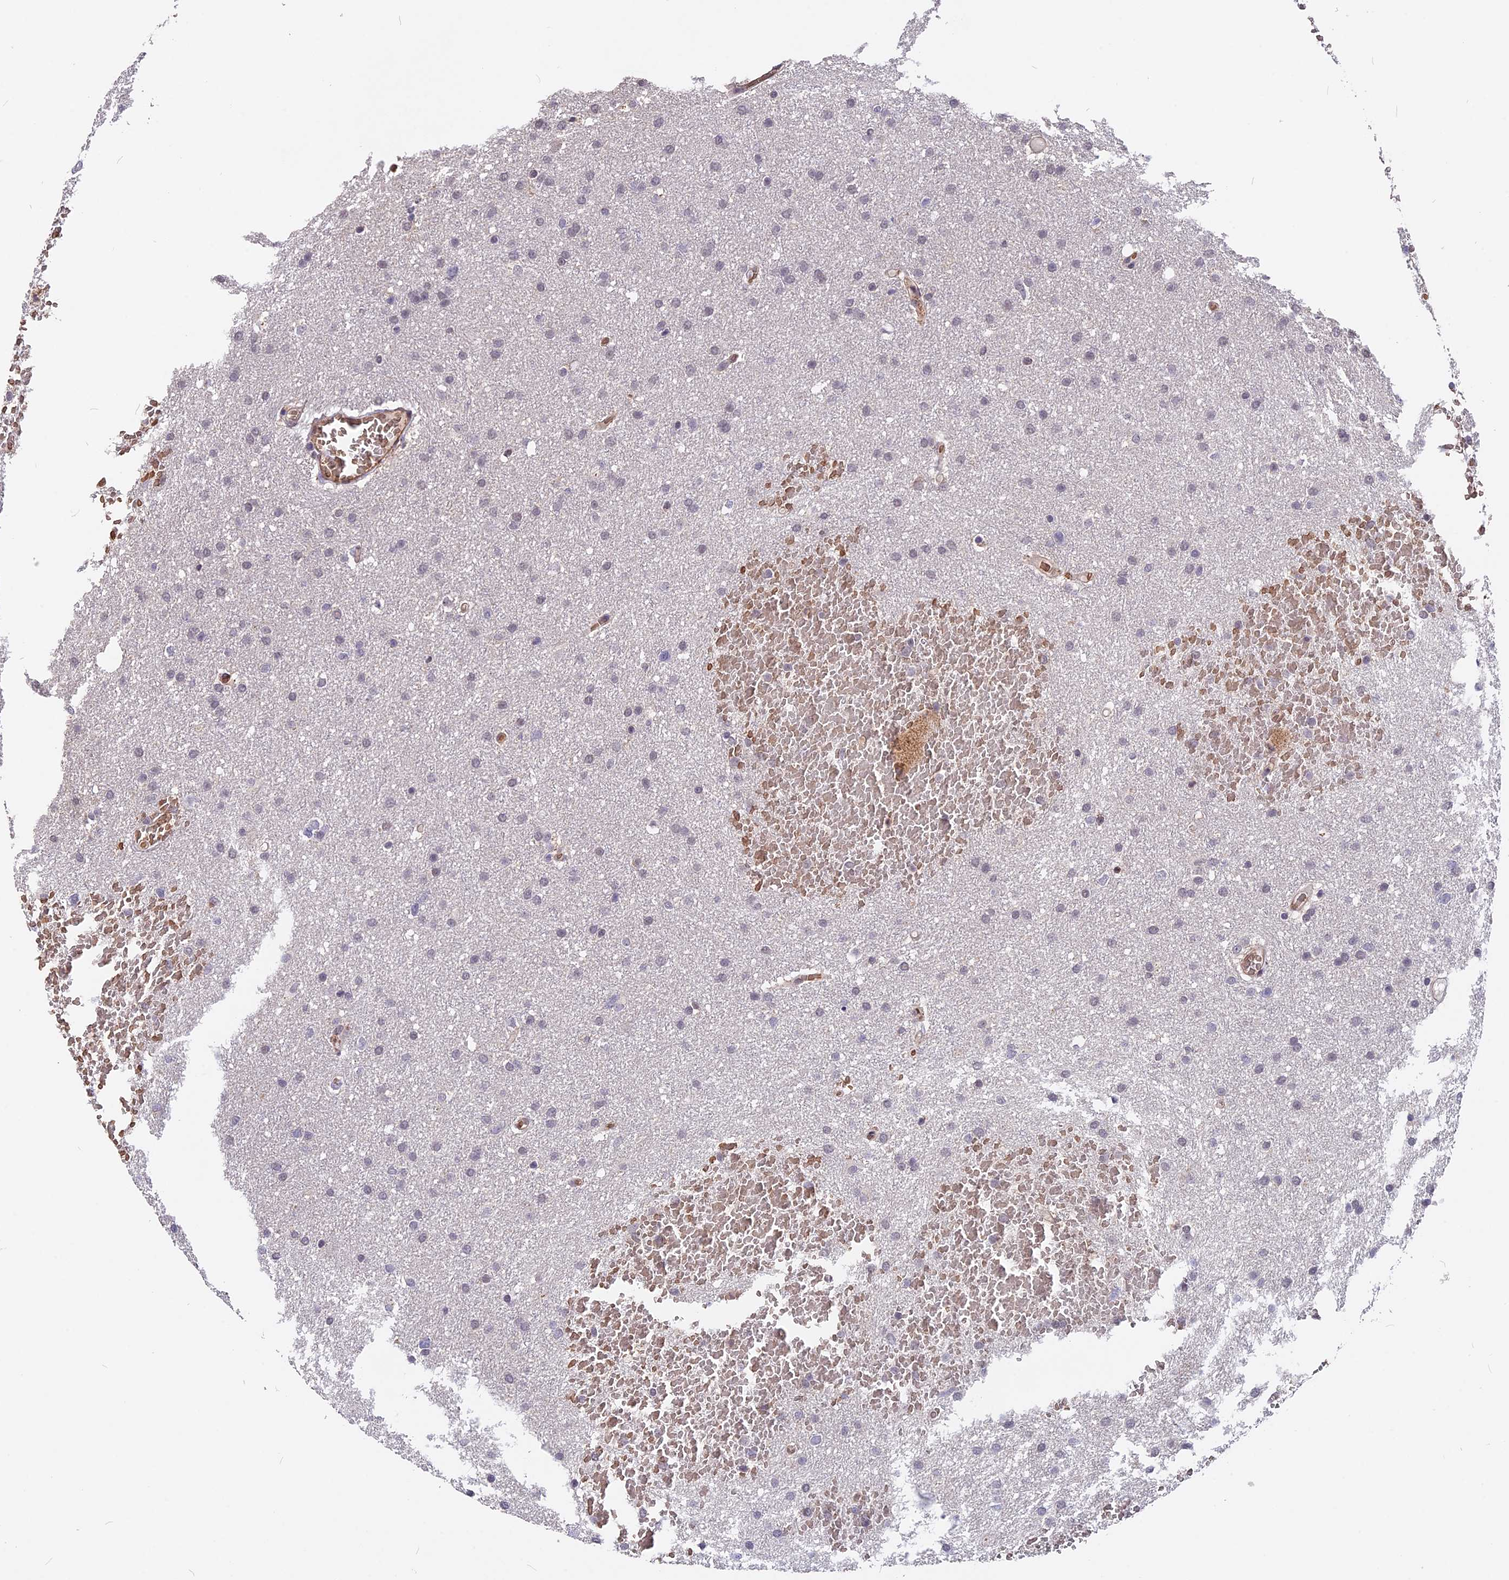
{"staining": {"intensity": "negative", "quantity": "none", "location": "none"}, "tissue": "glioma", "cell_type": "Tumor cells", "image_type": "cancer", "snomed": [{"axis": "morphology", "description": "Glioma, malignant, High grade"}, {"axis": "topography", "description": "Cerebral cortex"}], "caption": "Immunohistochemistry histopathology image of human malignant glioma (high-grade) stained for a protein (brown), which demonstrates no positivity in tumor cells.", "gene": "ZC3H10", "patient": {"sex": "female", "age": 36}}